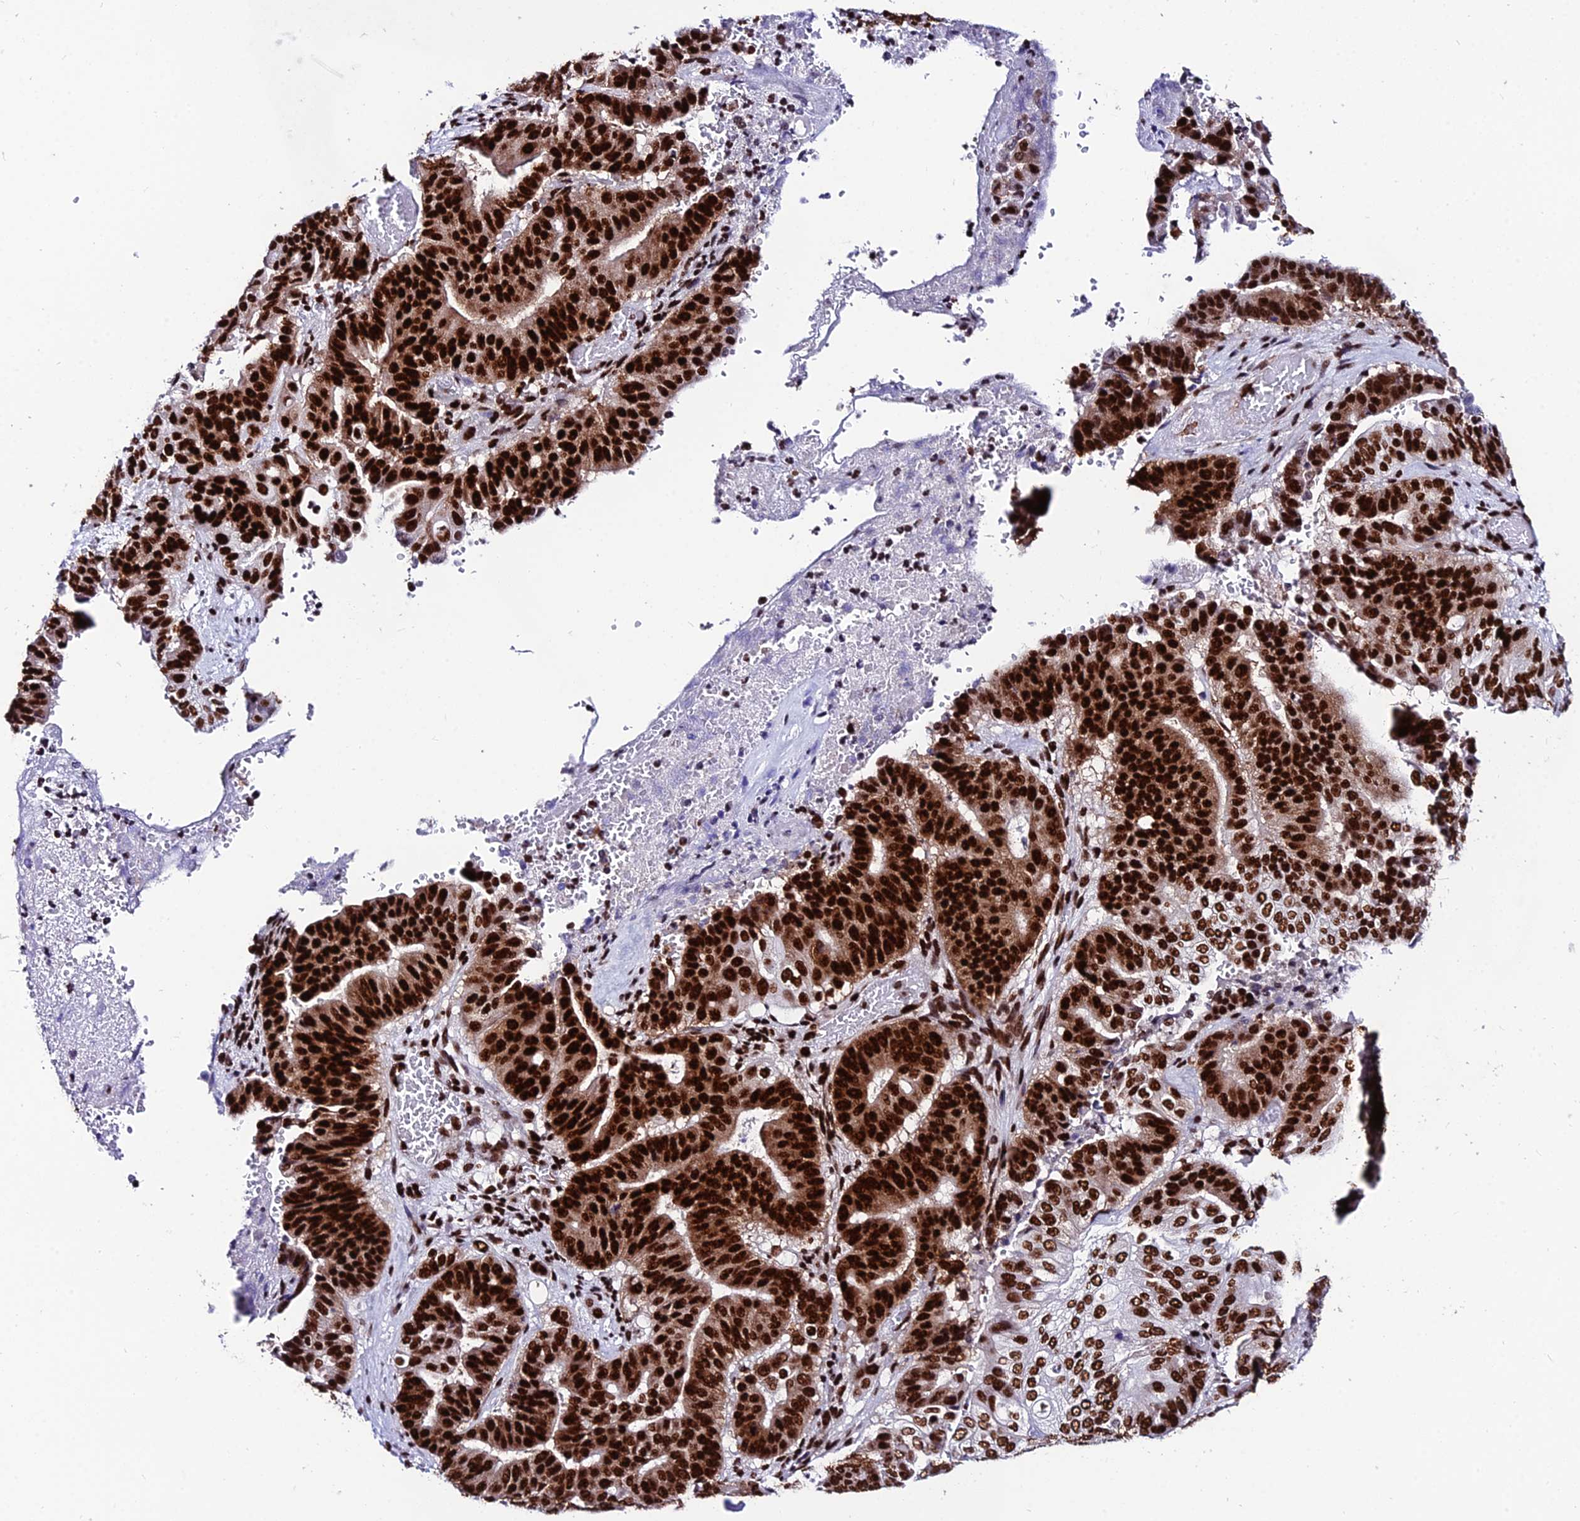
{"staining": {"intensity": "strong", "quantity": ">75%", "location": "nuclear"}, "tissue": "pancreatic cancer", "cell_type": "Tumor cells", "image_type": "cancer", "snomed": [{"axis": "morphology", "description": "Adenocarcinoma, NOS"}, {"axis": "topography", "description": "Pancreas"}], "caption": "High-magnification brightfield microscopy of adenocarcinoma (pancreatic) stained with DAB (brown) and counterstained with hematoxylin (blue). tumor cells exhibit strong nuclear expression is present in approximately>75% of cells. (brown staining indicates protein expression, while blue staining denotes nuclei).", "gene": "HNRNPH1", "patient": {"sex": "female", "age": 77}}